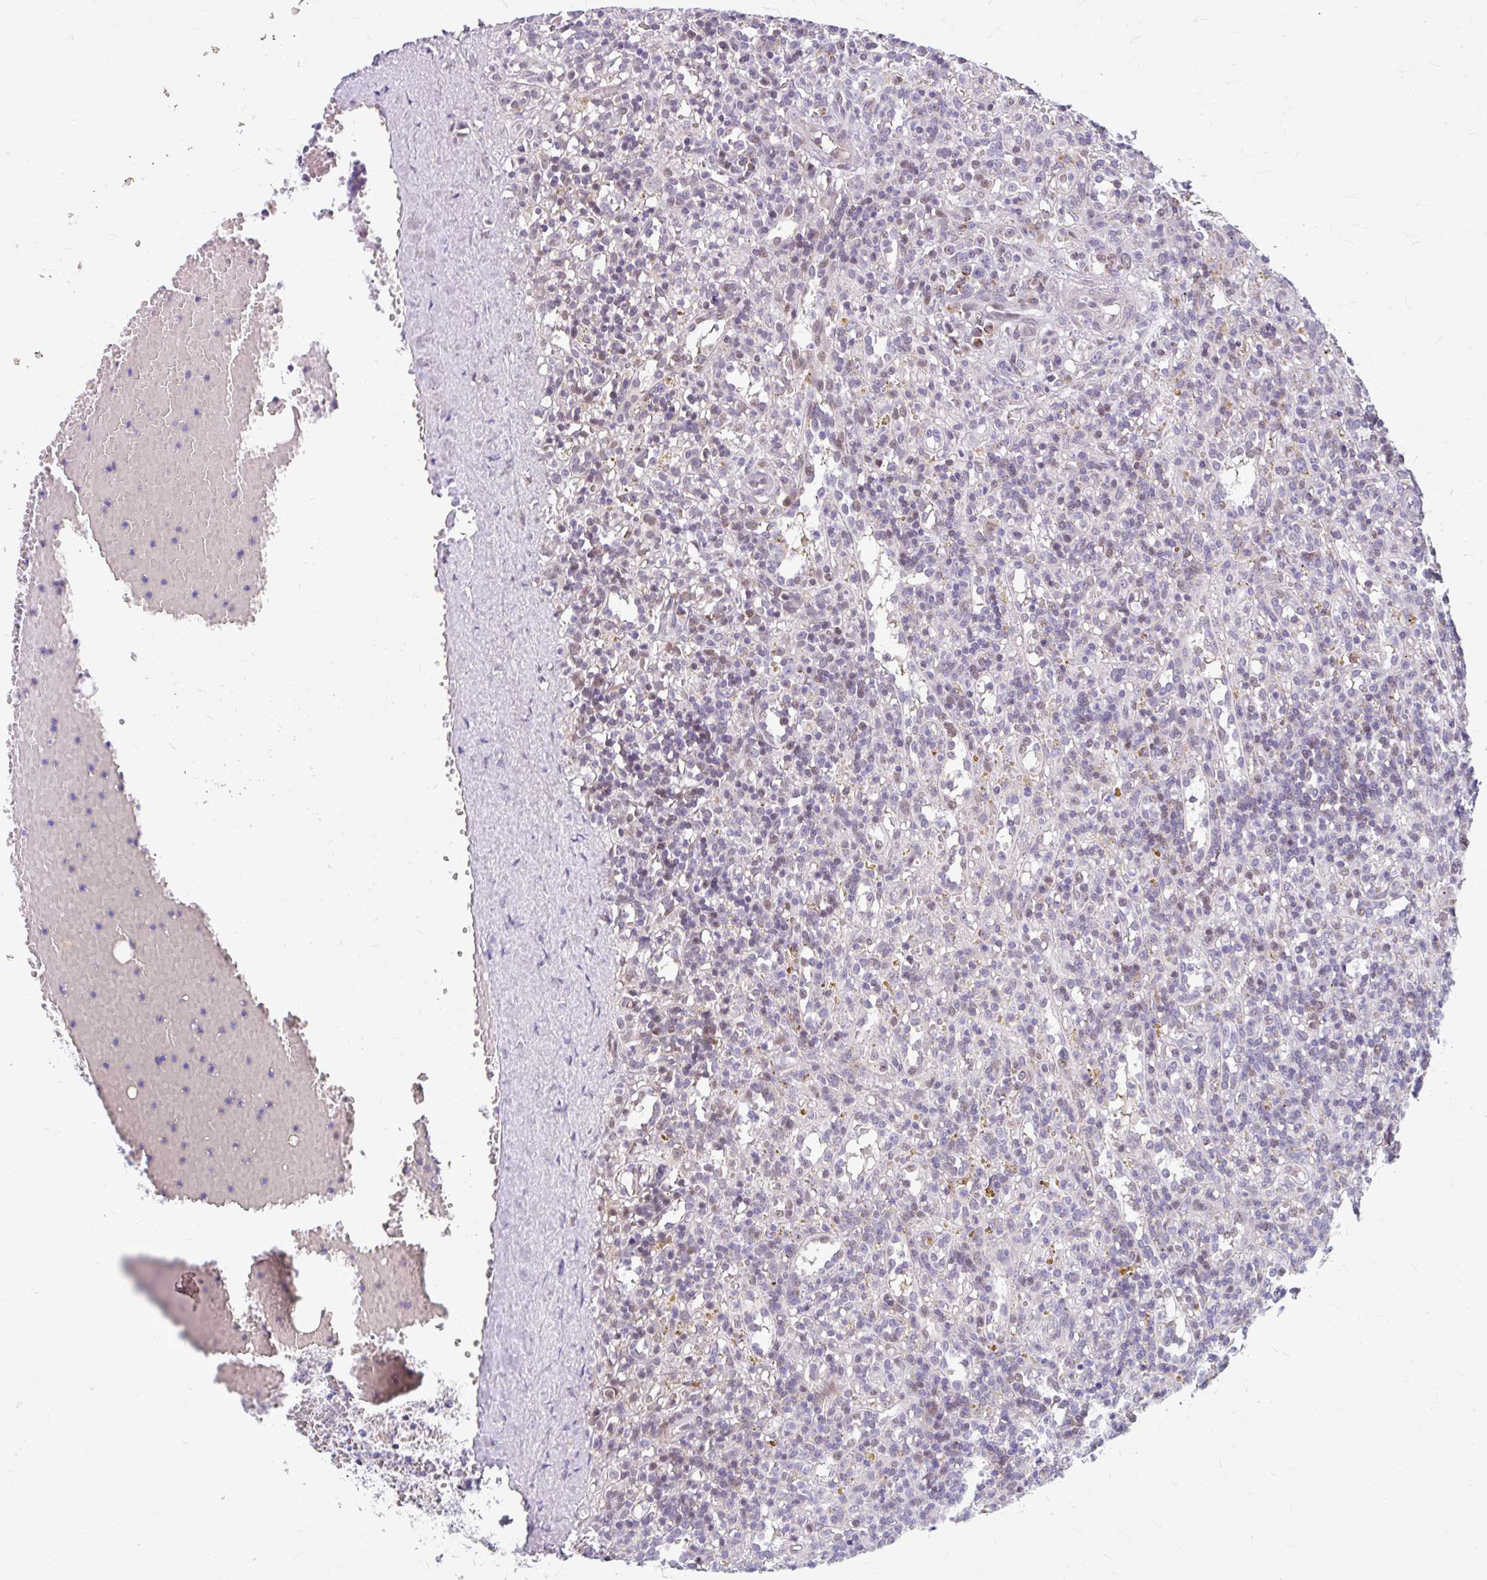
{"staining": {"intensity": "negative", "quantity": "none", "location": "none"}, "tissue": "lymphoma", "cell_type": "Tumor cells", "image_type": "cancer", "snomed": [{"axis": "morphology", "description": "Malignant lymphoma, non-Hodgkin's type, Low grade"}, {"axis": "topography", "description": "Spleen"}], "caption": "Immunohistochemistry (IHC) image of lymphoma stained for a protein (brown), which reveals no expression in tumor cells.", "gene": "BEAN1", "patient": {"sex": "male", "age": 67}}